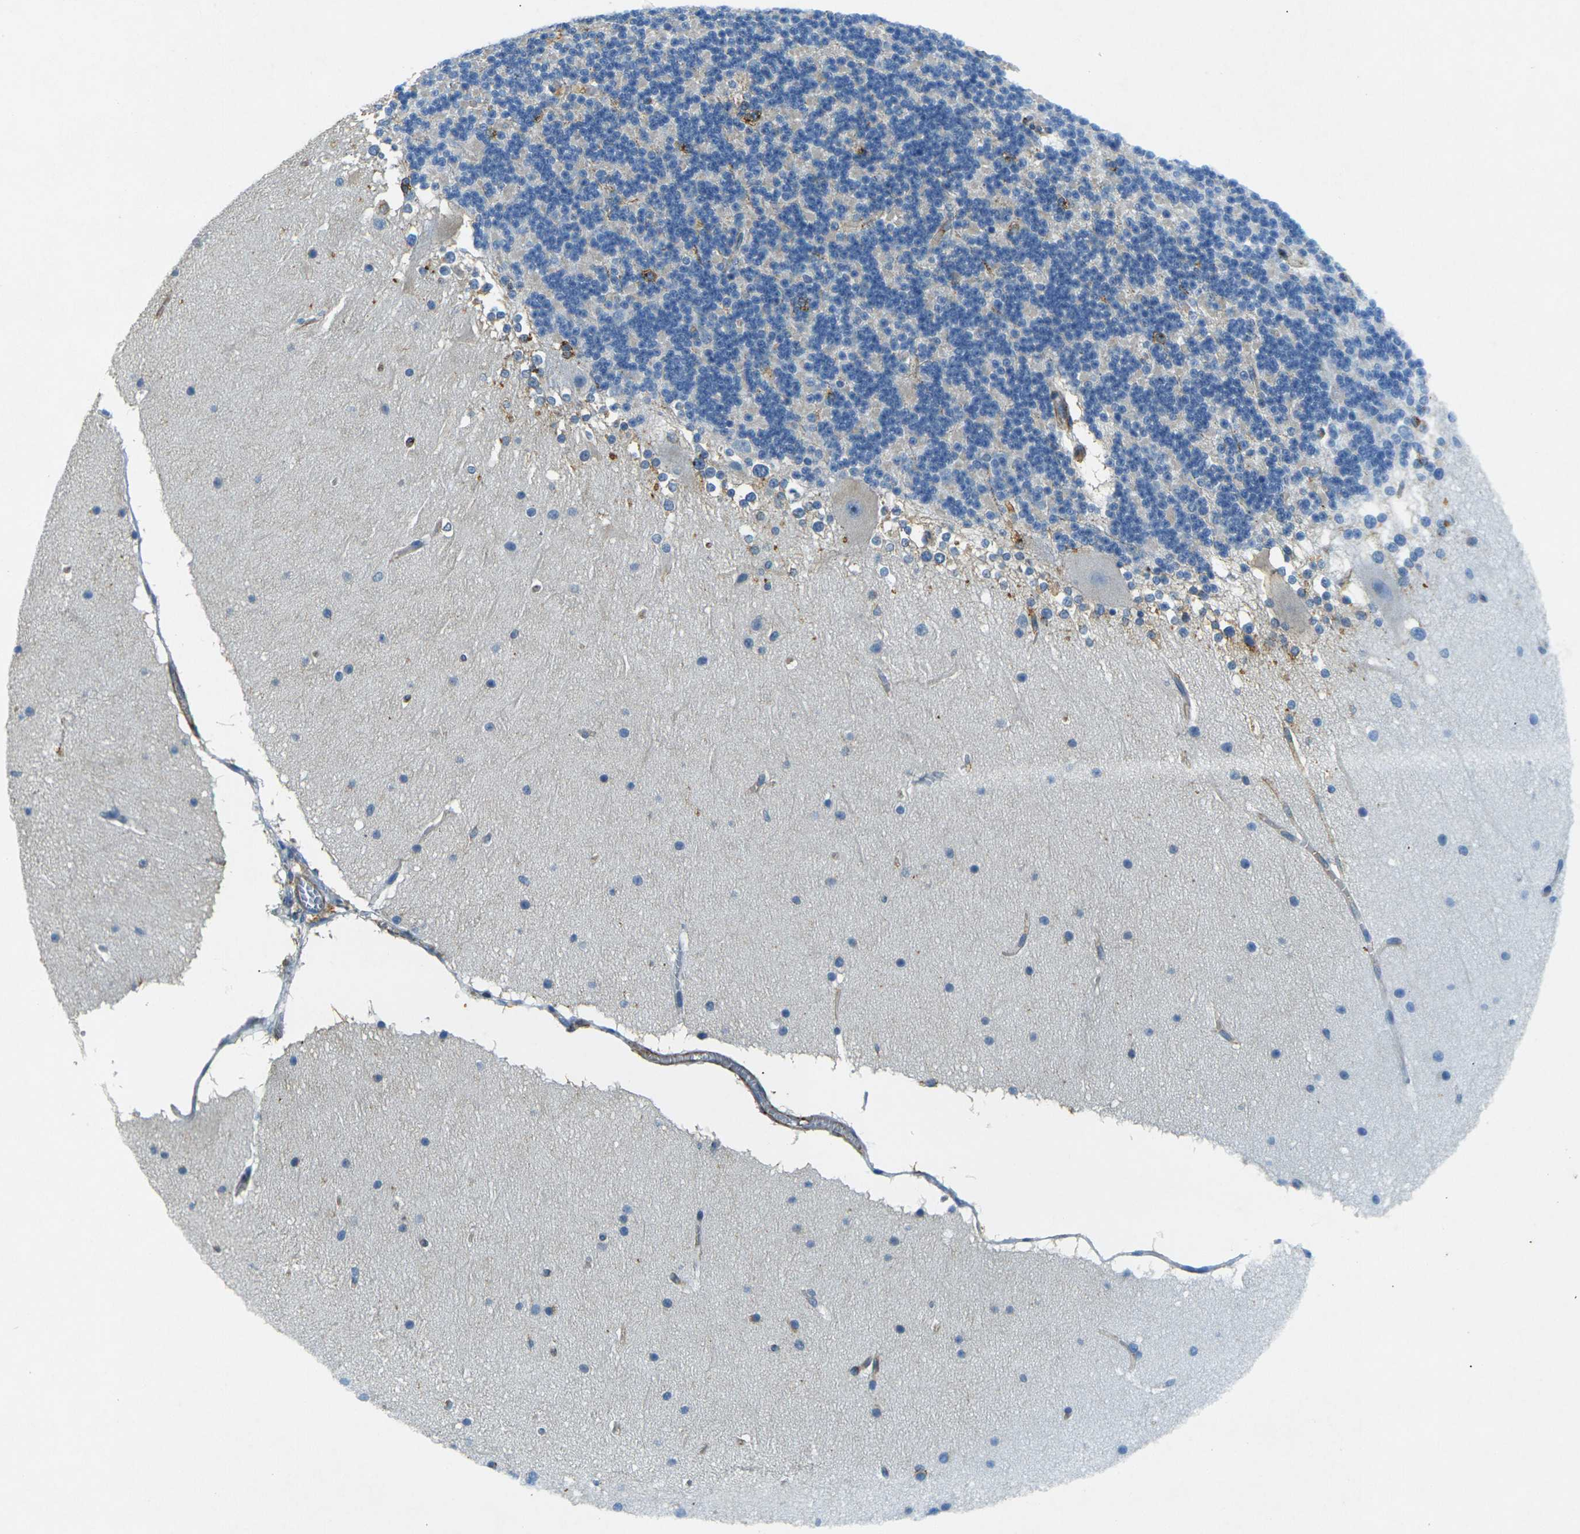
{"staining": {"intensity": "moderate", "quantity": "<25%", "location": "cytoplasmic/membranous"}, "tissue": "cerebellum", "cell_type": "Cells in granular layer", "image_type": "normal", "snomed": [{"axis": "morphology", "description": "Normal tissue, NOS"}, {"axis": "topography", "description": "Cerebellum"}], "caption": "Protein analysis of unremarkable cerebellum displays moderate cytoplasmic/membranous expression in about <25% of cells in granular layer. (IHC, brightfield microscopy, high magnification).", "gene": "SORT1", "patient": {"sex": "female", "age": 19}}